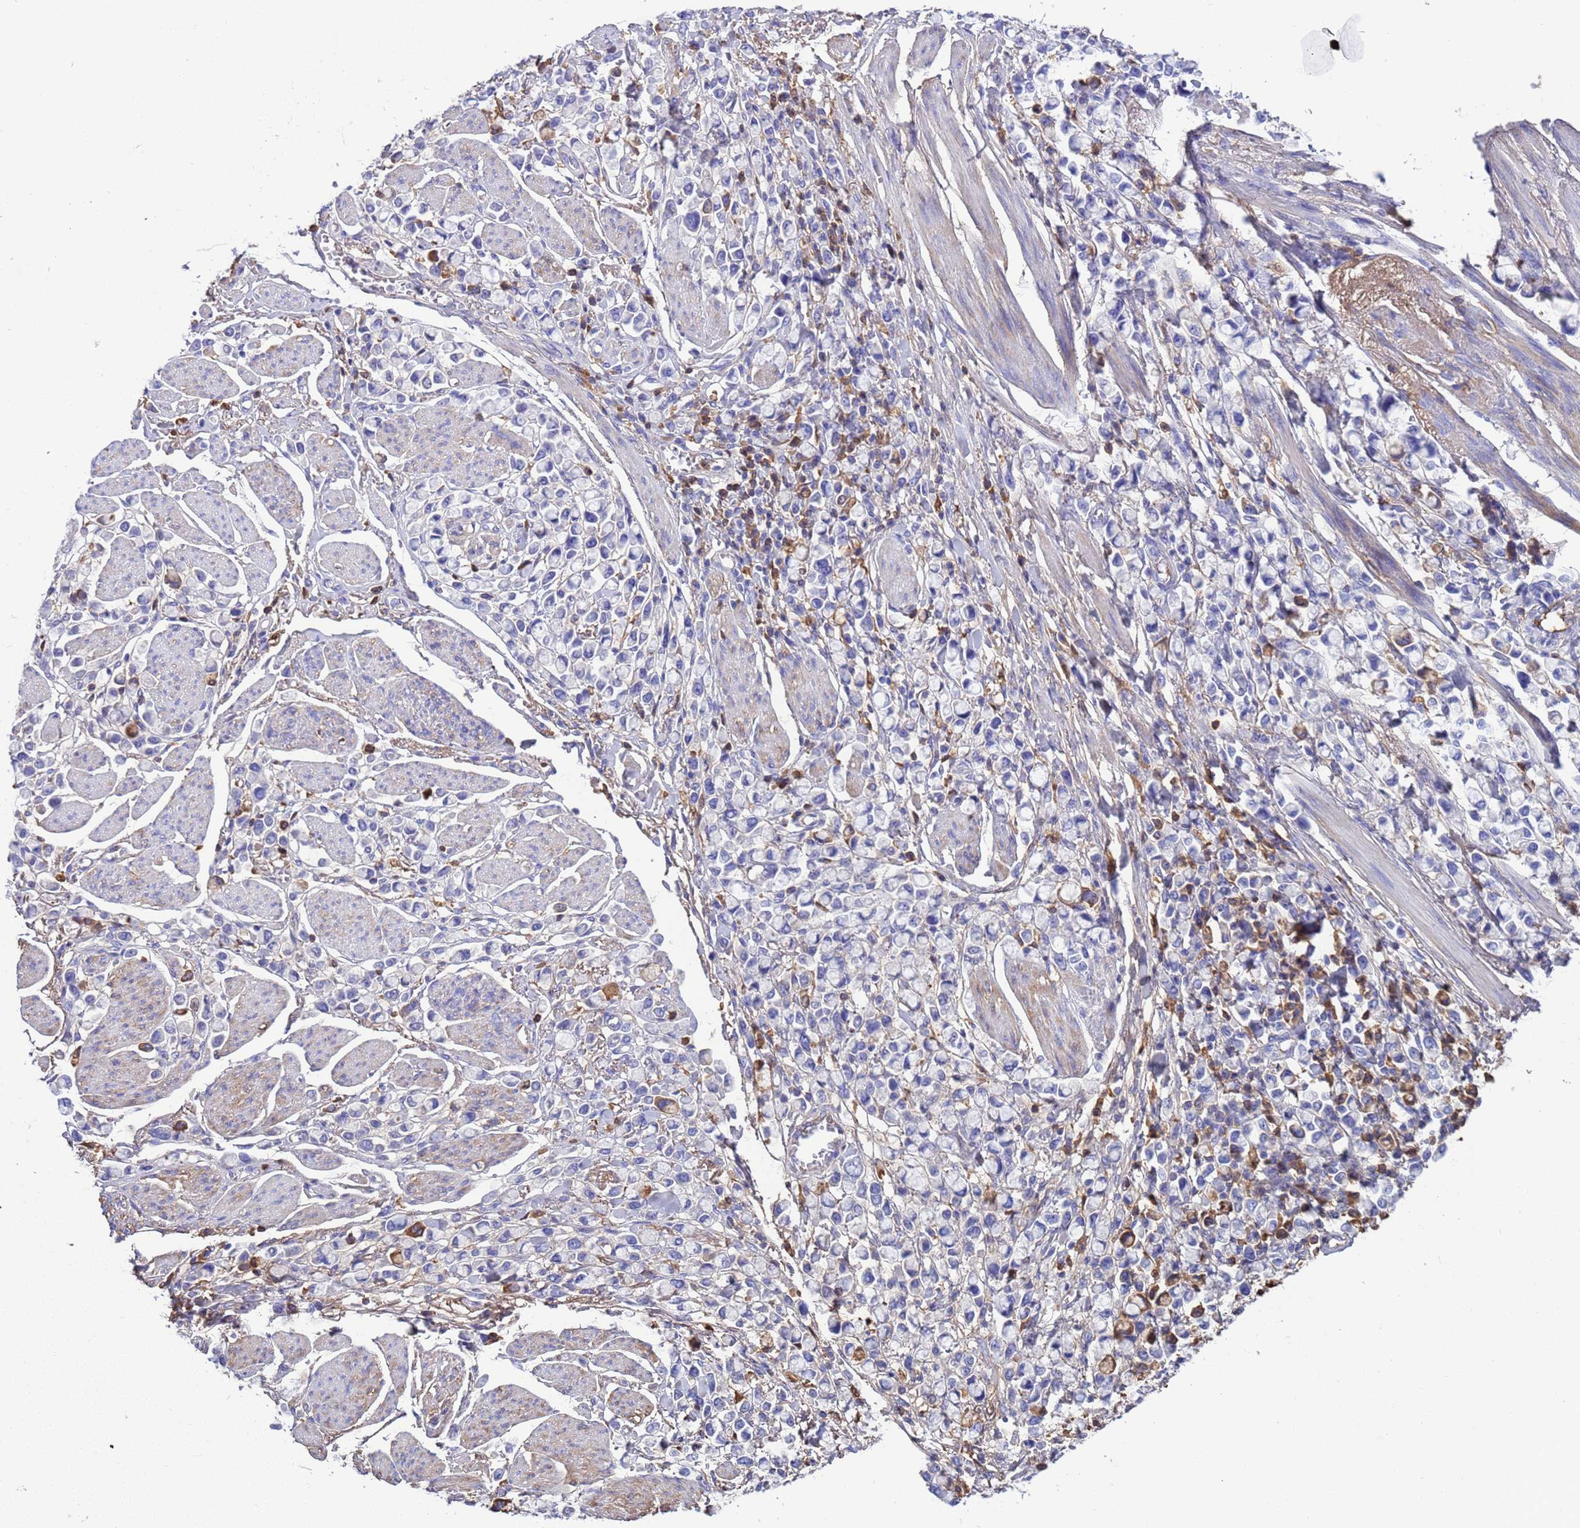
{"staining": {"intensity": "weak", "quantity": "<25%", "location": "cytoplasmic/membranous"}, "tissue": "stomach cancer", "cell_type": "Tumor cells", "image_type": "cancer", "snomed": [{"axis": "morphology", "description": "Adenocarcinoma, NOS"}, {"axis": "topography", "description": "Stomach"}], "caption": "The micrograph displays no significant positivity in tumor cells of adenocarcinoma (stomach). (DAB (3,3'-diaminobenzidine) immunohistochemistry, high magnification).", "gene": "H1-7", "patient": {"sex": "female", "age": 81}}